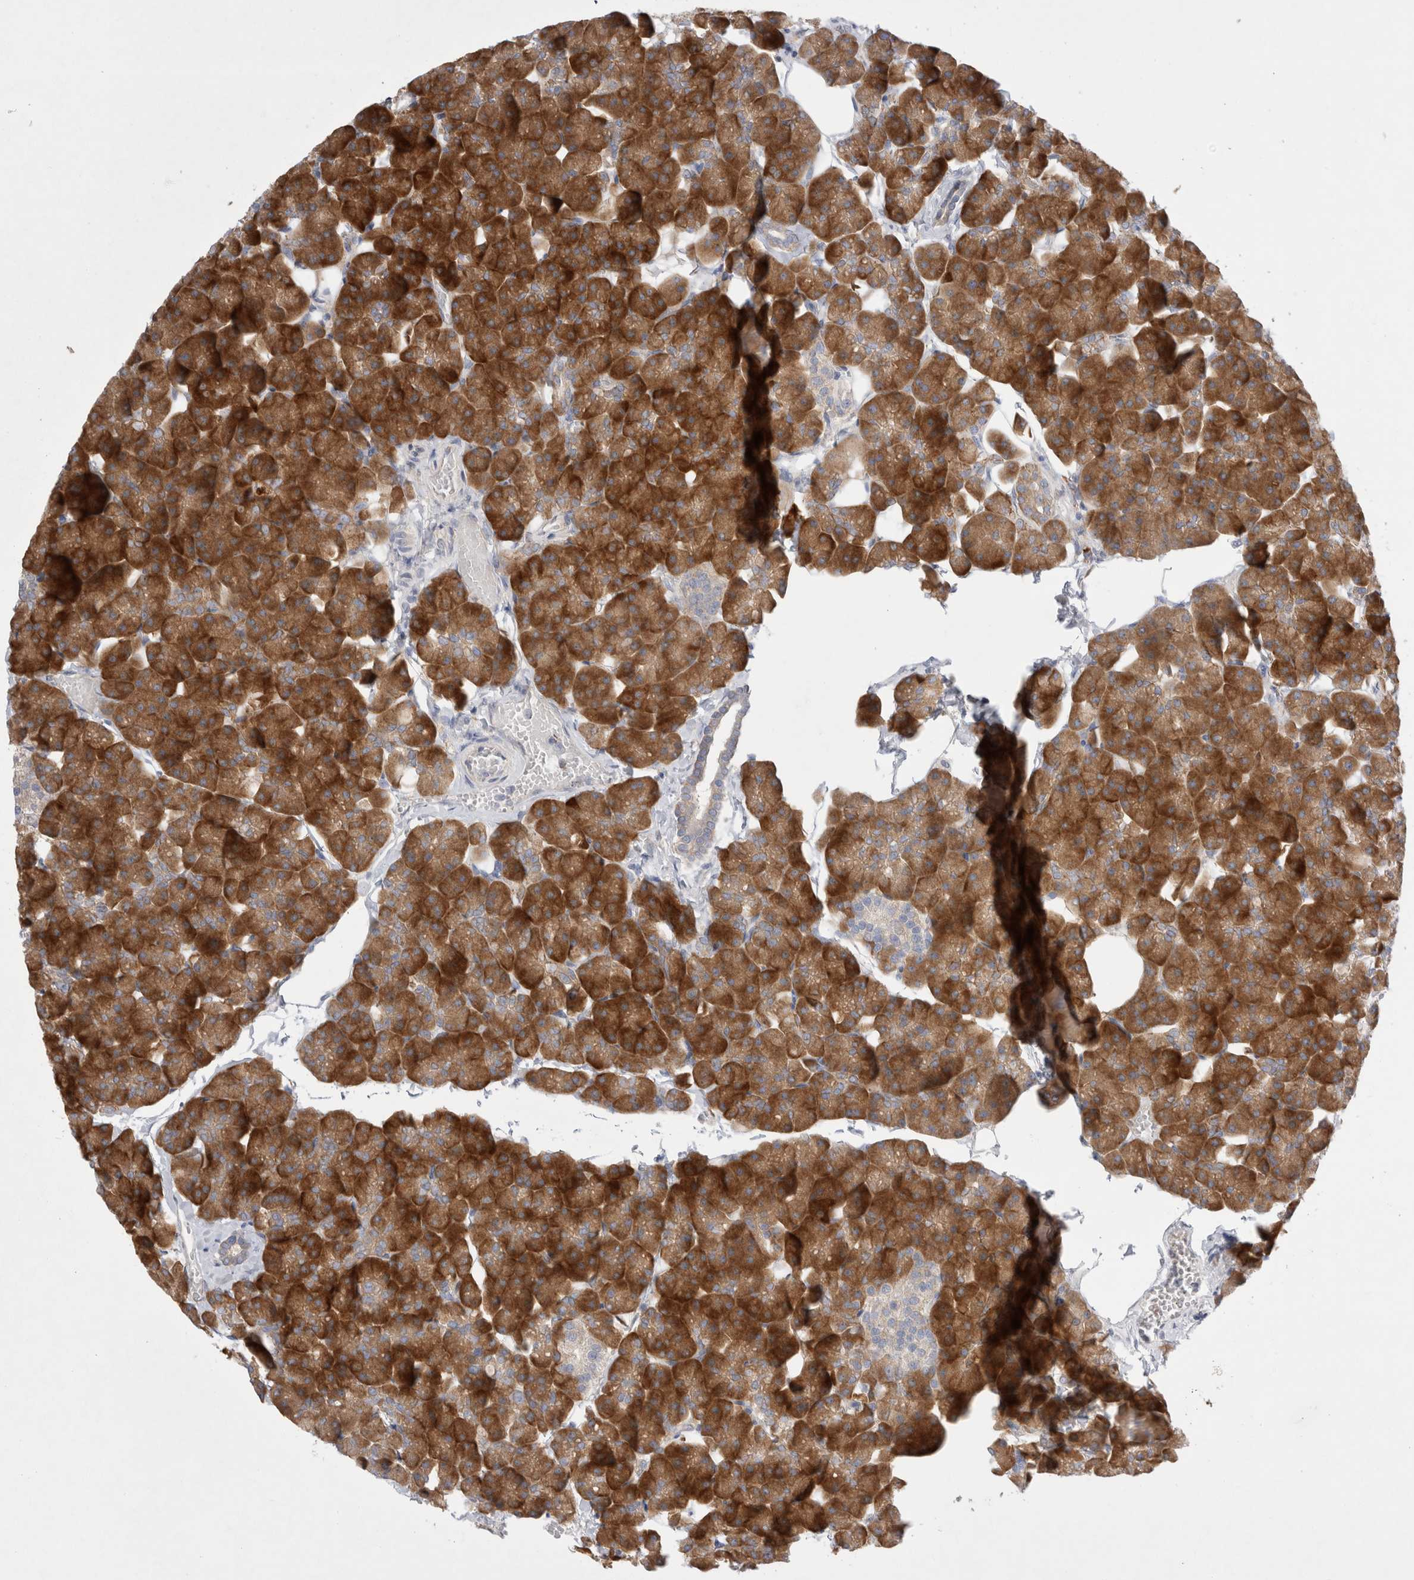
{"staining": {"intensity": "strong", "quantity": ">75%", "location": "cytoplasmic/membranous"}, "tissue": "pancreas", "cell_type": "Exocrine glandular cells", "image_type": "normal", "snomed": [{"axis": "morphology", "description": "Normal tissue, NOS"}, {"axis": "topography", "description": "Pancreas"}], "caption": "A photomicrograph of human pancreas stained for a protein exhibits strong cytoplasmic/membranous brown staining in exocrine glandular cells.", "gene": "RBM12B", "patient": {"sex": "male", "age": 35}}